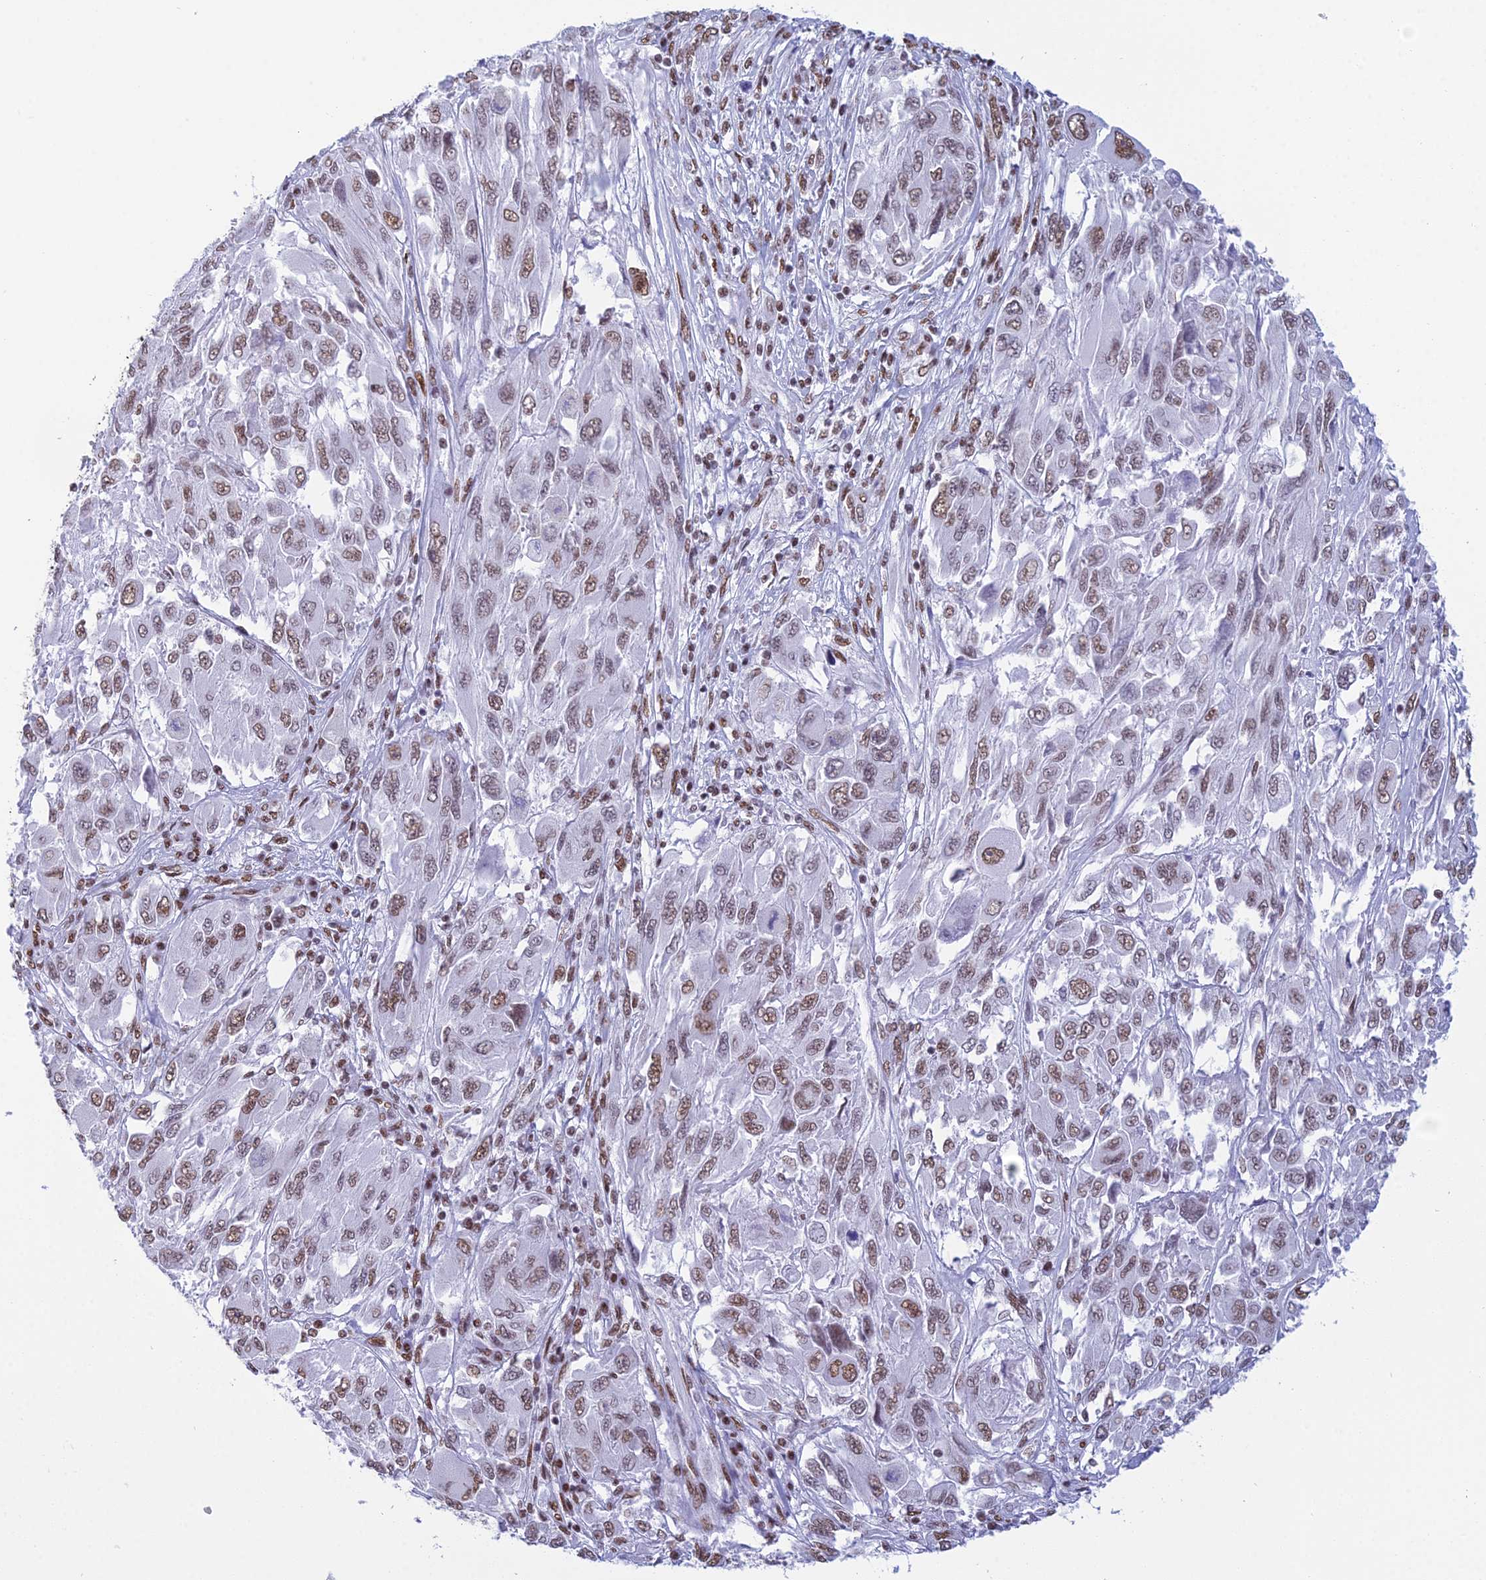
{"staining": {"intensity": "moderate", "quantity": ">75%", "location": "nuclear"}, "tissue": "melanoma", "cell_type": "Tumor cells", "image_type": "cancer", "snomed": [{"axis": "morphology", "description": "Malignant melanoma, NOS"}, {"axis": "topography", "description": "Skin"}], "caption": "A high-resolution histopathology image shows immunohistochemistry (IHC) staining of melanoma, which displays moderate nuclear staining in approximately >75% of tumor cells.", "gene": "CDC26", "patient": {"sex": "female", "age": 91}}